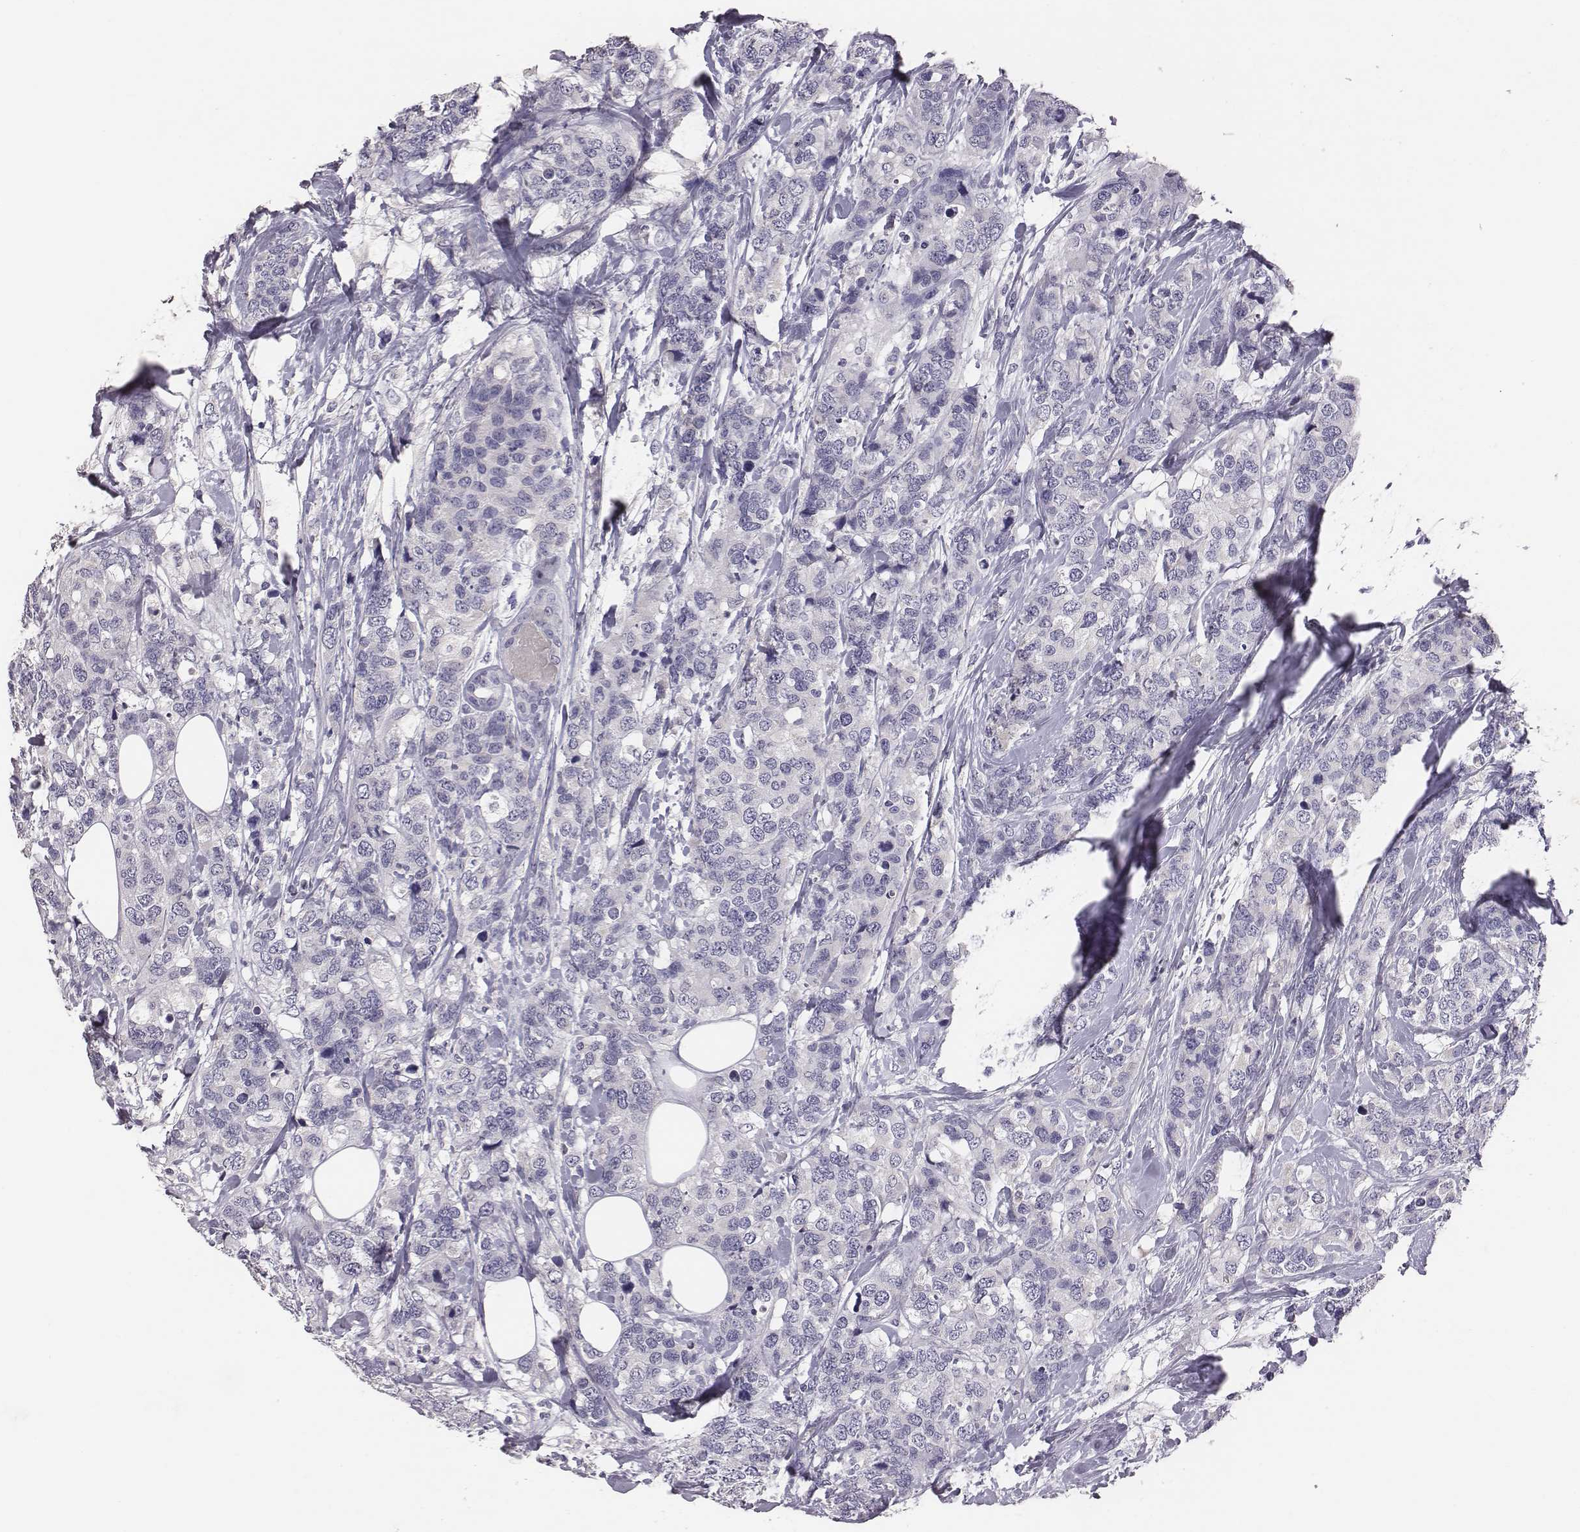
{"staining": {"intensity": "negative", "quantity": "none", "location": "none"}, "tissue": "breast cancer", "cell_type": "Tumor cells", "image_type": "cancer", "snomed": [{"axis": "morphology", "description": "Lobular carcinoma"}, {"axis": "topography", "description": "Breast"}], "caption": "The histopathology image reveals no staining of tumor cells in breast cancer.", "gene": "EN1", "patient": {"sex": "female", "age": 59}}